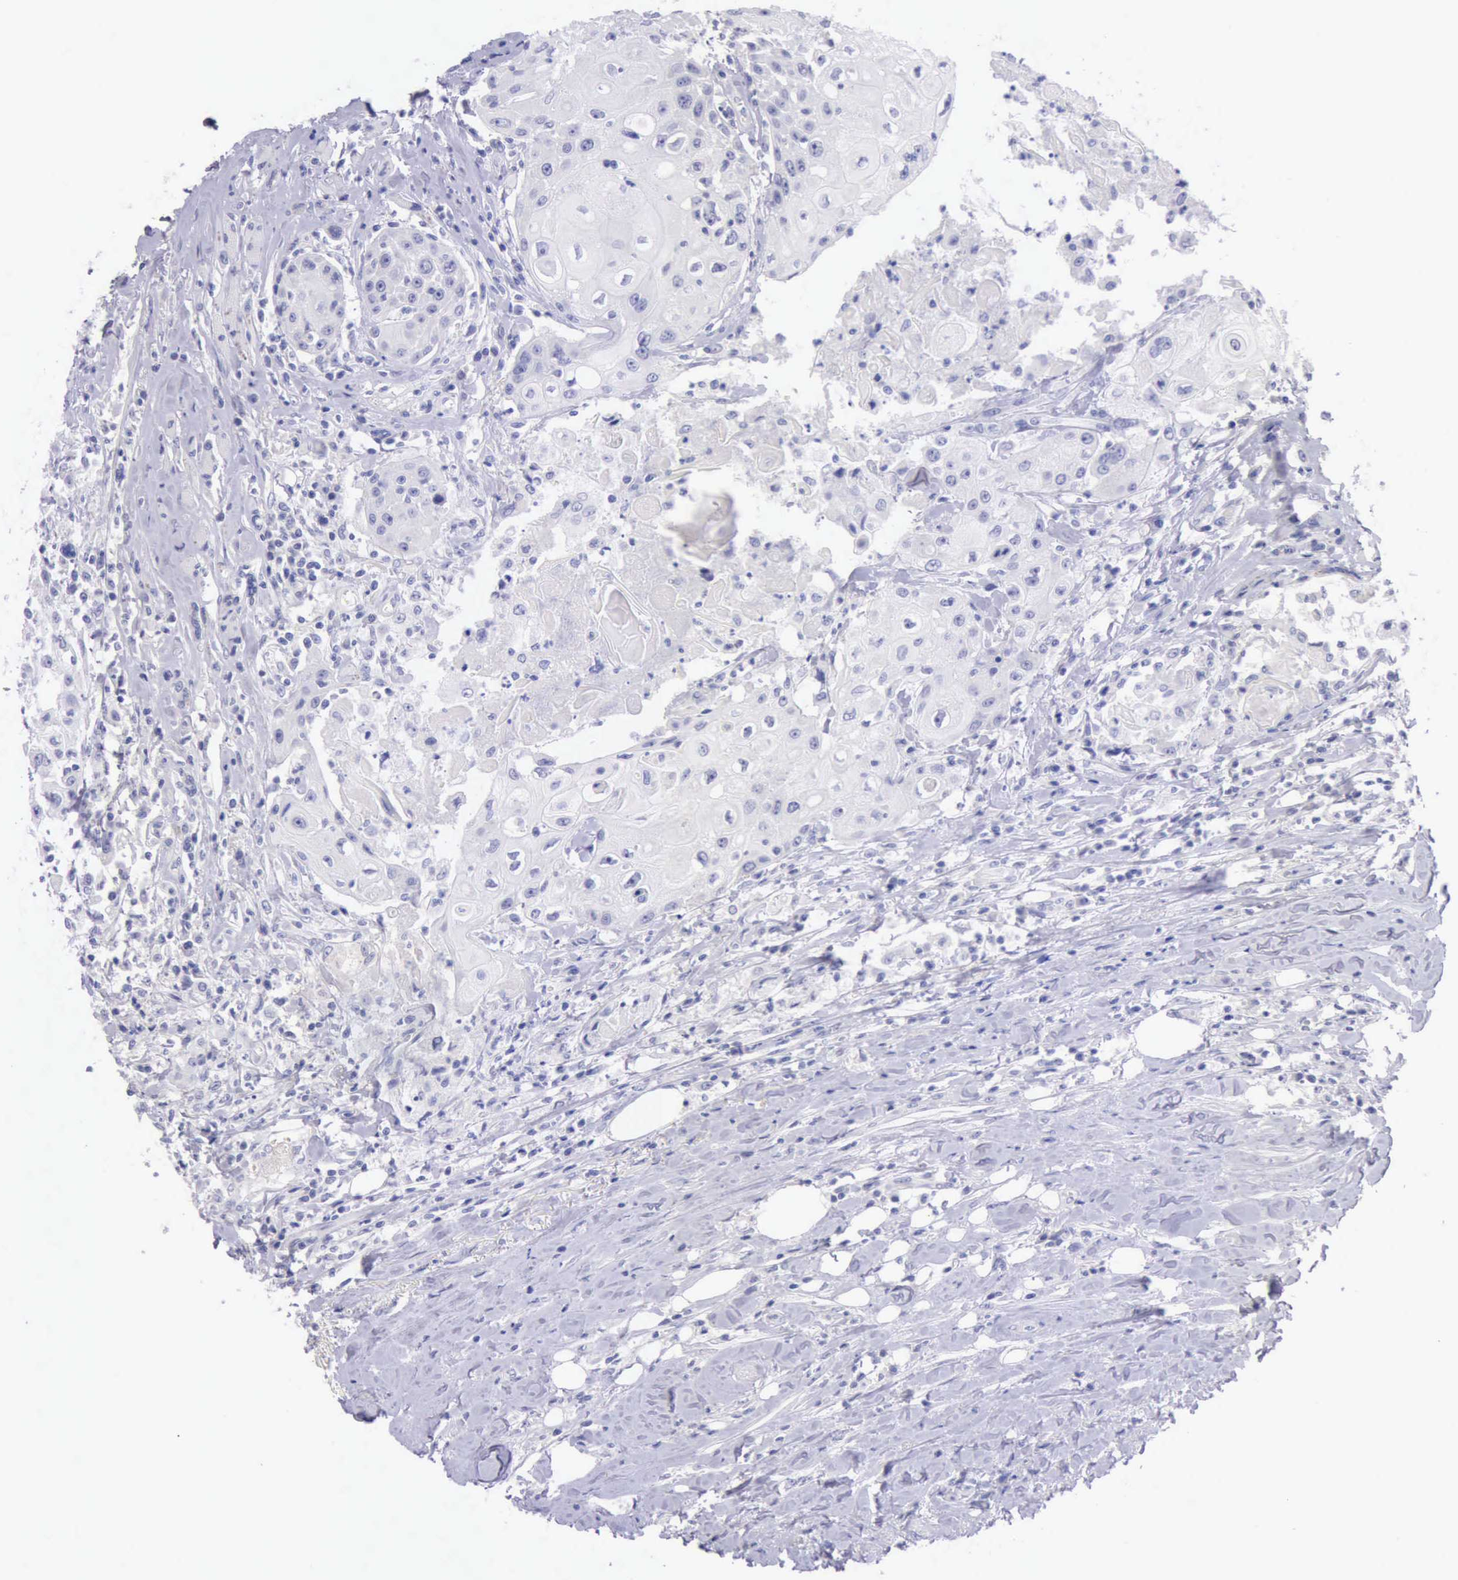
{"staining": {"intensity": "negative", "quantity": "none", "location": "none"}, "tissue": "head and neck cancer", "cell_type": "Tumor cells", "image_type": "cancer", "snomed": [{"axis": "morphology", "description": "Squamous cell carcinoma, NOS"}, {"axis": "topography", "description": "Oral tissue"}, {"axis": "topography", "description": "Head-Neck"}], "caption": "This is an immunohistochemistry micrograph of head and neck squamous cell carcinoma. There is no positivity in tumor cells.", "gene": "LRFN5", "patient": {"sex": "female", "age": 82}}